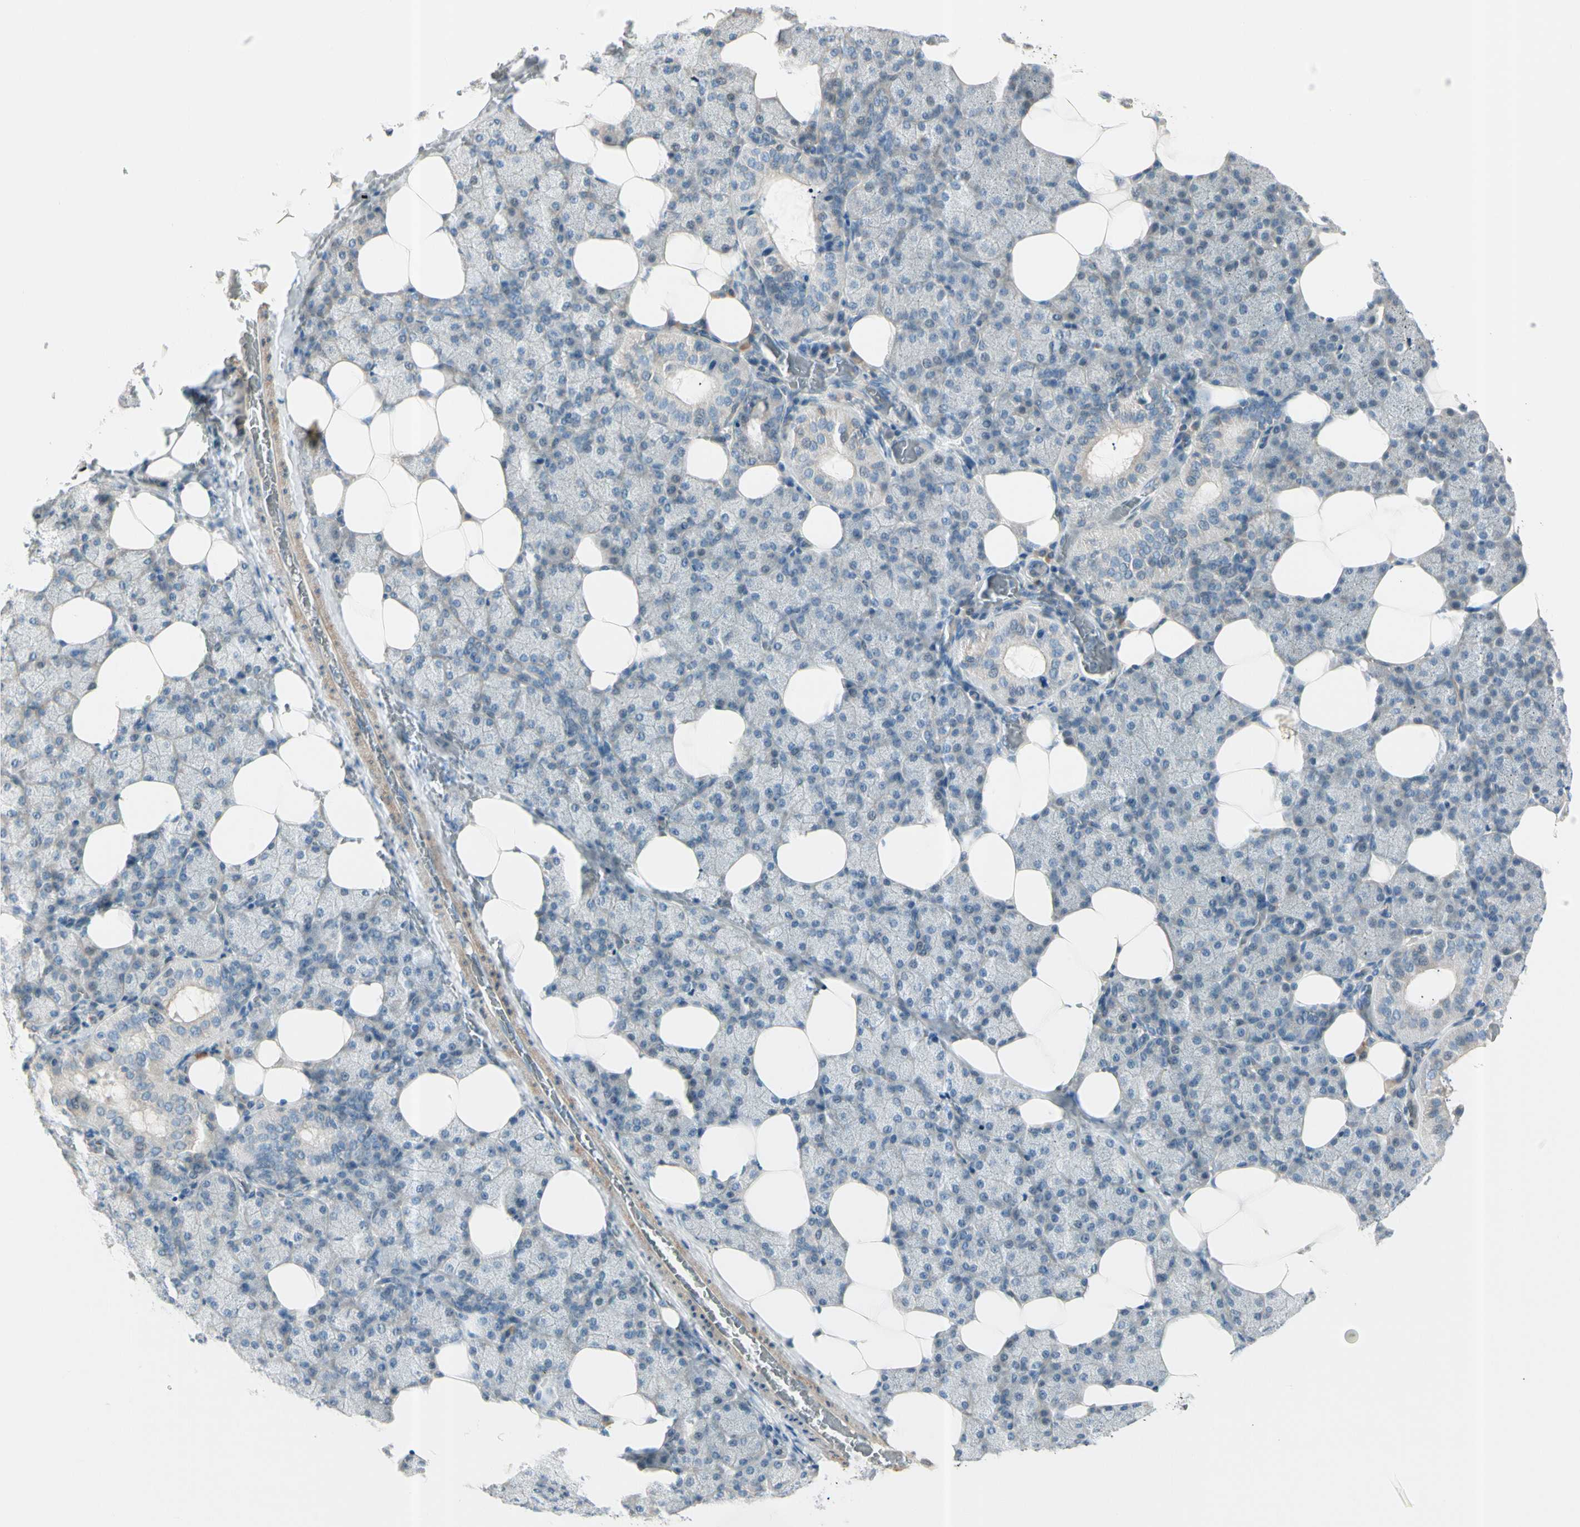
{"staining": {"intensity": "negative", "quantity": "none", "location": "none"}, "tissue": "salivary gland", "cell_type": "Glandular cells", "image_type": "normal", "snomed": [{"axis": "morphology", "description": "Normal tissue, NOS"}, {"axis": "topography", "description": "Lymph node"}, {"axis": "topography", "description": "Salivary gland"}], "caption": "This is a image of immunohistochemistry (IHC) staining of benign salivary gland, which shows no staining in glandular cells.", "gene": "CYP2E1", "patient": {"sex": "male", "age": 8}}